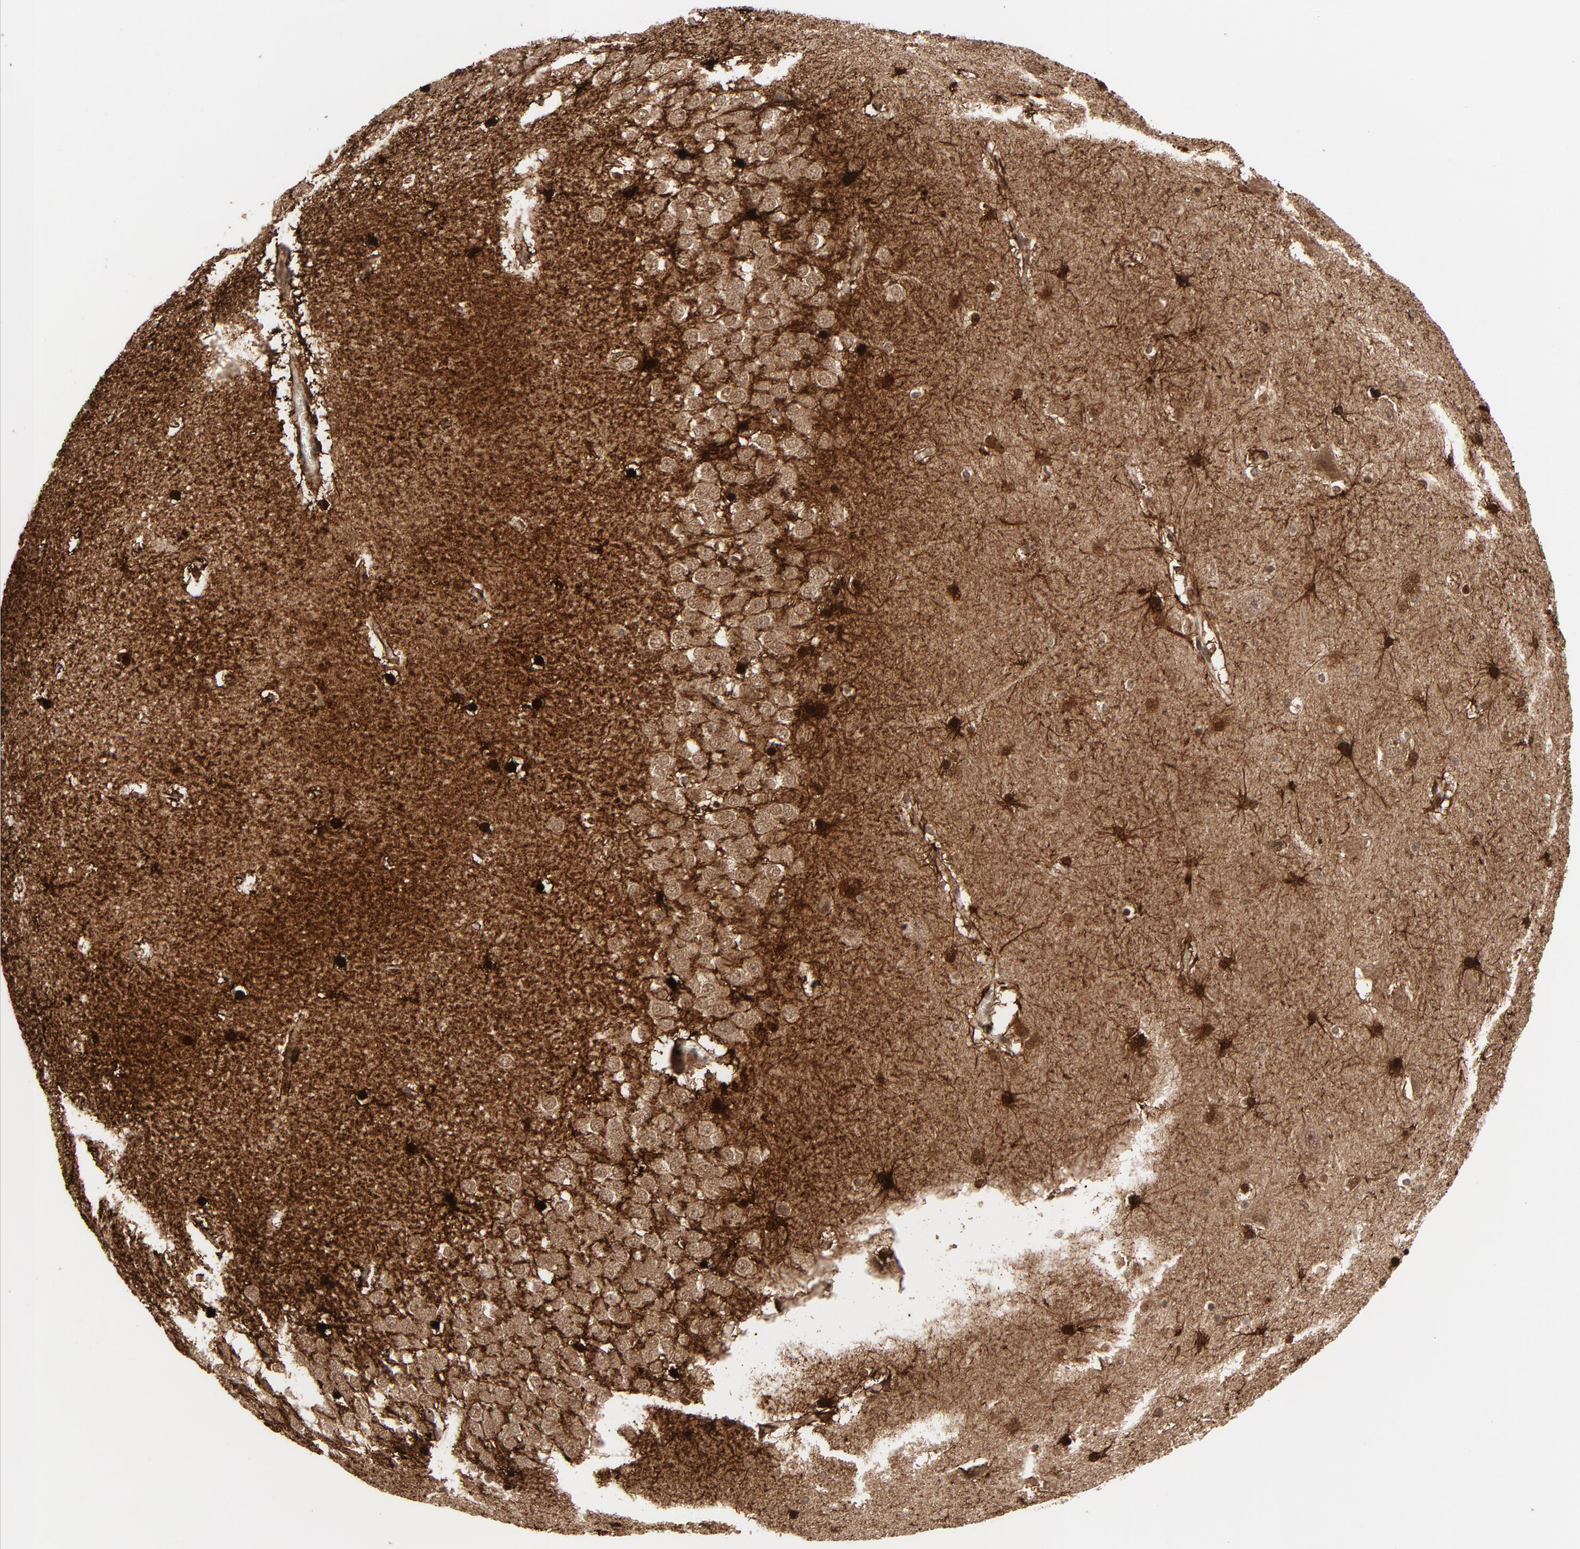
{"staining": {"intensity": "strong", "quantity": ">75%", "location": "cytoplasmic/membranous,nuclear"}, "tissue": "hippocampus", "cell_type": "Glial cells", "image_type": "normal", "snomed": [{"axis": "morphology", "description": "Normal tissue, NOS"}, {"axis": "topography", "description": "Hippocampus"}], "caption": "Immunohistochemical staining of normal hippocampus displays high levels of strong cytoplasmic/membranous,nuclear staining in approximately >75% of glial cells. (DAB IHC with brightfield microscopy, high magnification).", "gene": "MT3", "patient": {"sex": "male", "age": 45}}